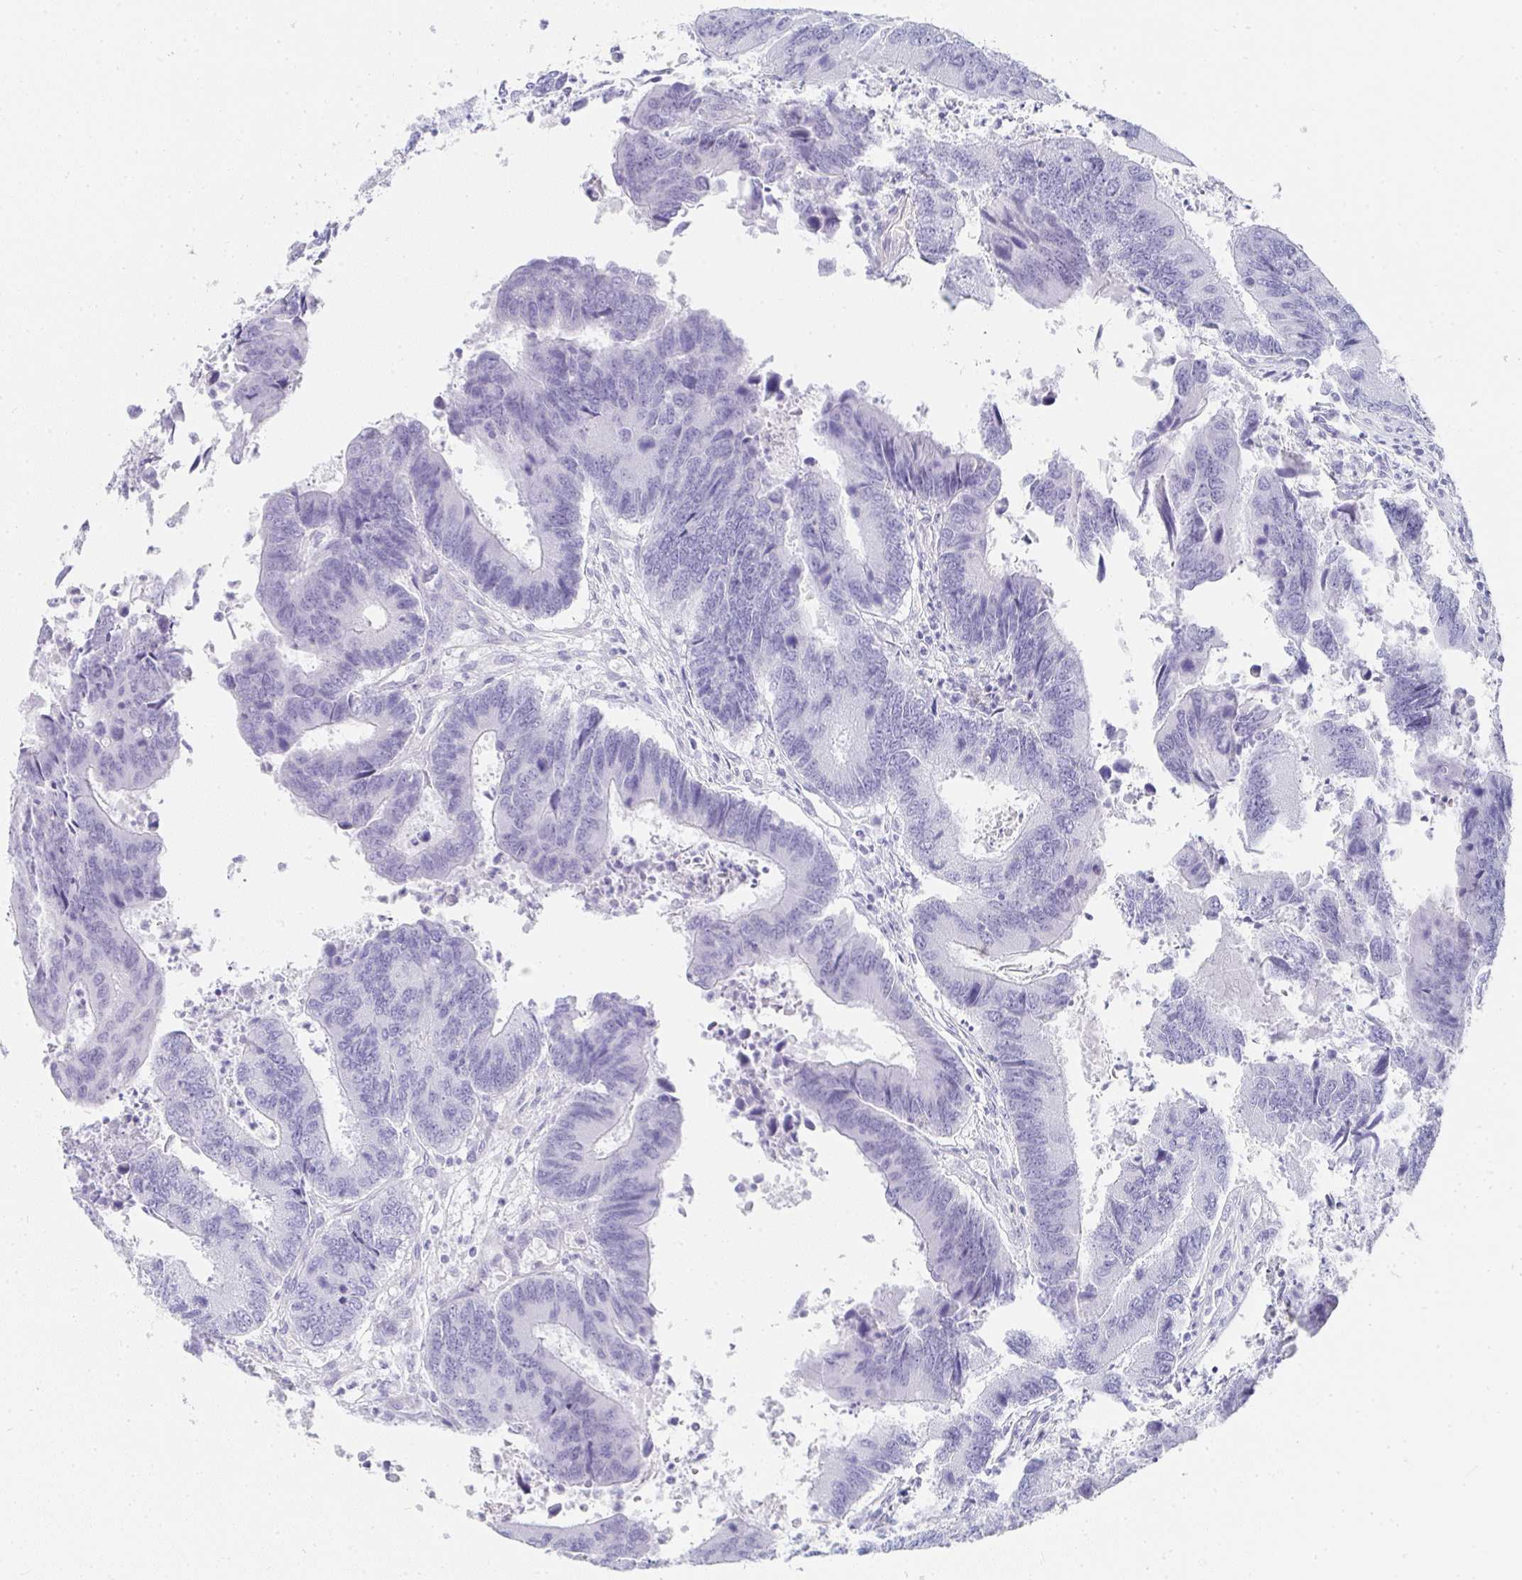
{"staining": {"intensity": "negative", "quantity": "none", "location": "none"}, "tissue": "colorectal cancer", "cell_type": "Tumor cells", "image_type": "cancer", "snomed": [{"axis": "morphology", "description": "Adenocarcinoma, NOS"}, {"axis": "topography", "description": "Colon"}], "caption": "A histopathology image of adenocarcinoma (colorectal) stained for a protein shows no brown staining in tumor cells. (DAB (3,3'-diaminobenzidine) immunohistochemistry visualized using brightfield microscopy, high magnification).", "gene": "PRND", "patient": {"sex": "female", "age": 67}}